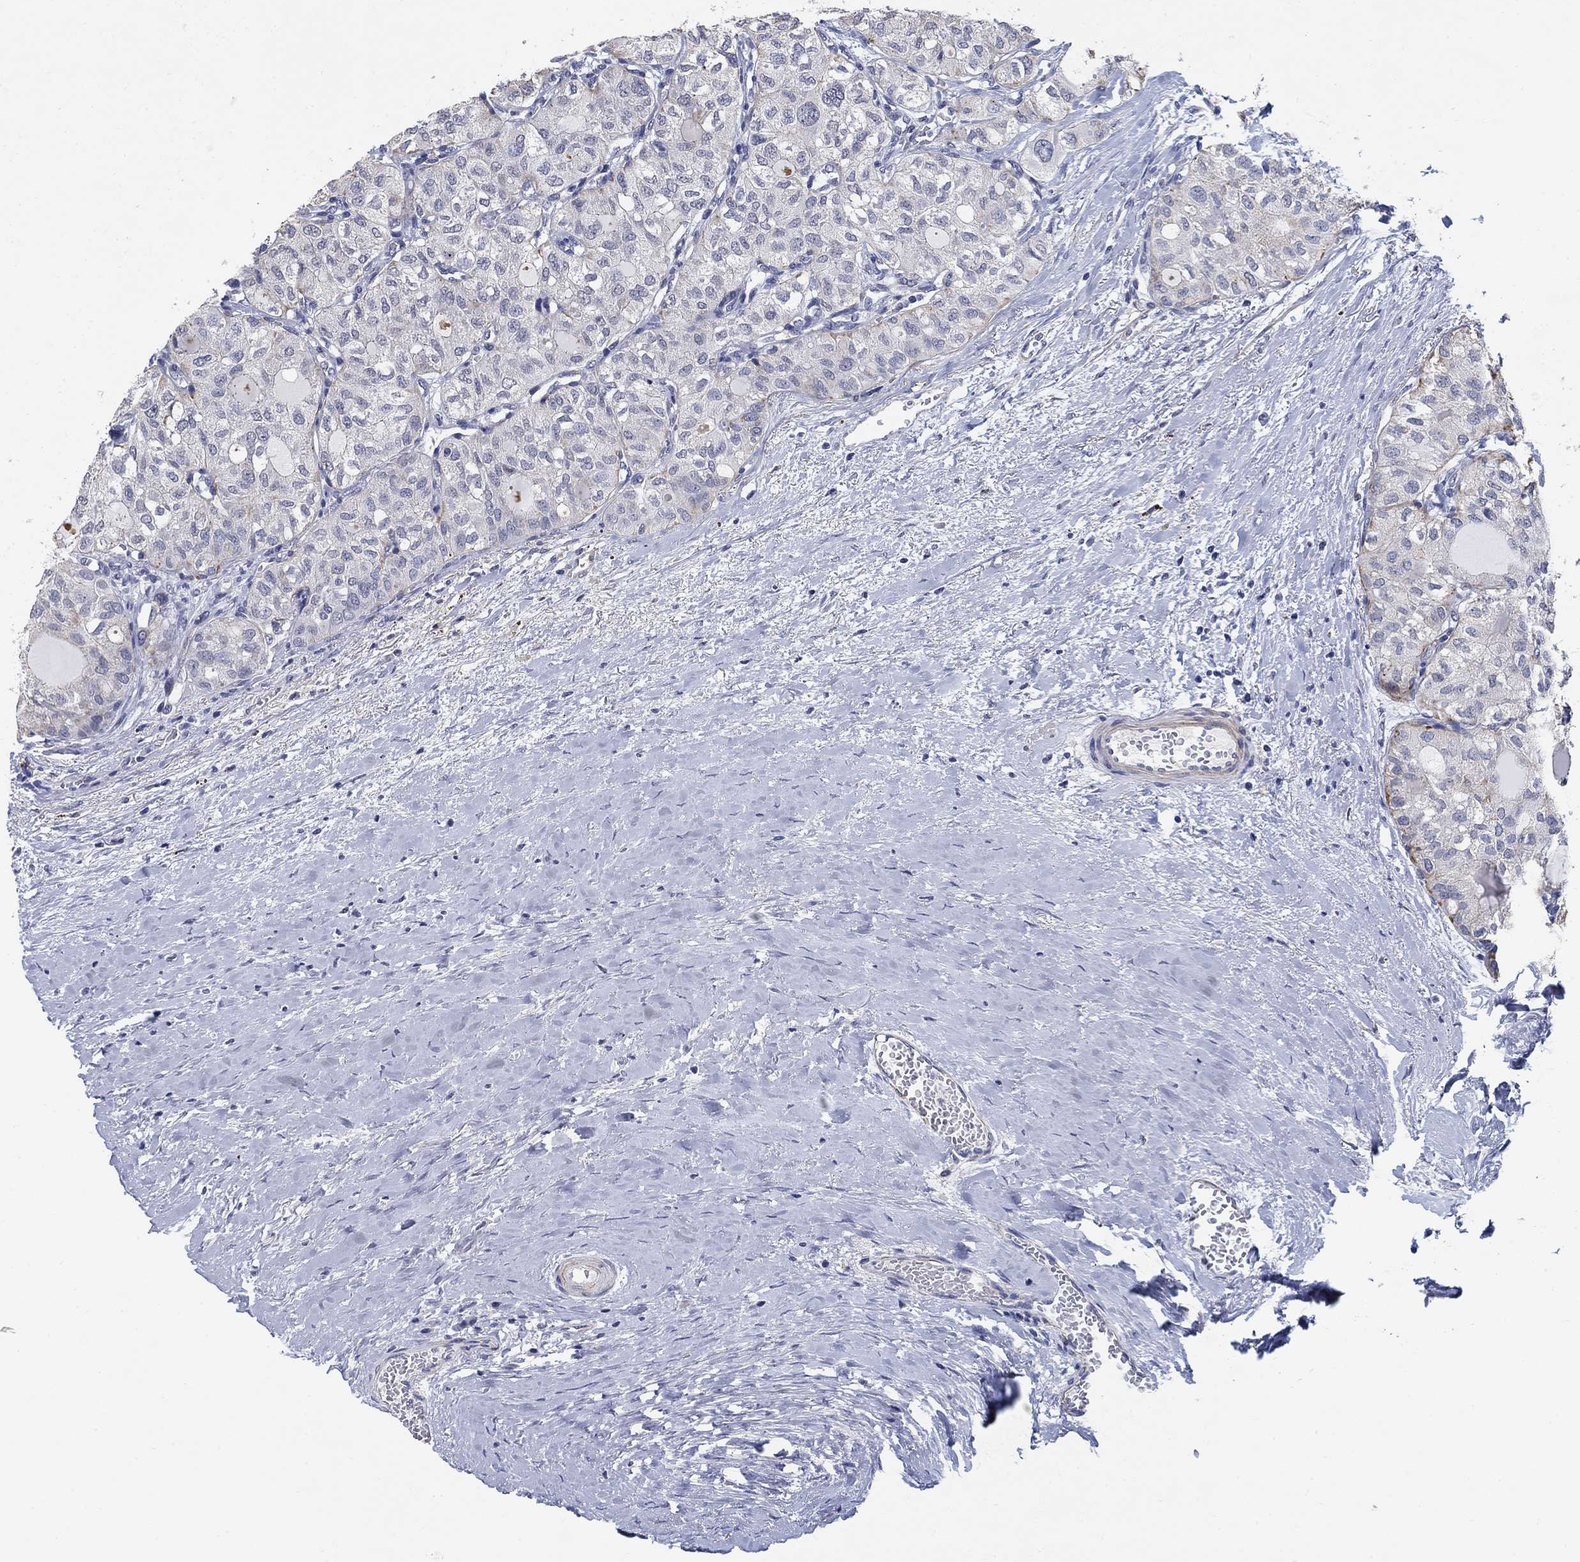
{"staining": {"intensity": "negative", "quantity": "none", "location": "none"}, "tissue": "thyroid cancer", "cell_type": "Tumor cells", "image_type": "cancer", "snomed": [{"axis": "morphology", "description": "Follicular adenoma carcinoma, NOS"}, {"axis": "topography", "description": "Thyroid gland"}], "caption": "The immunohistochemistry photomicrograph has no significant staining in tumor cells of follicular adenoma carcinoma (thyroid) tissue.", "gene": "OTUB2", "patient": {"sex": "male", "age": 75}}